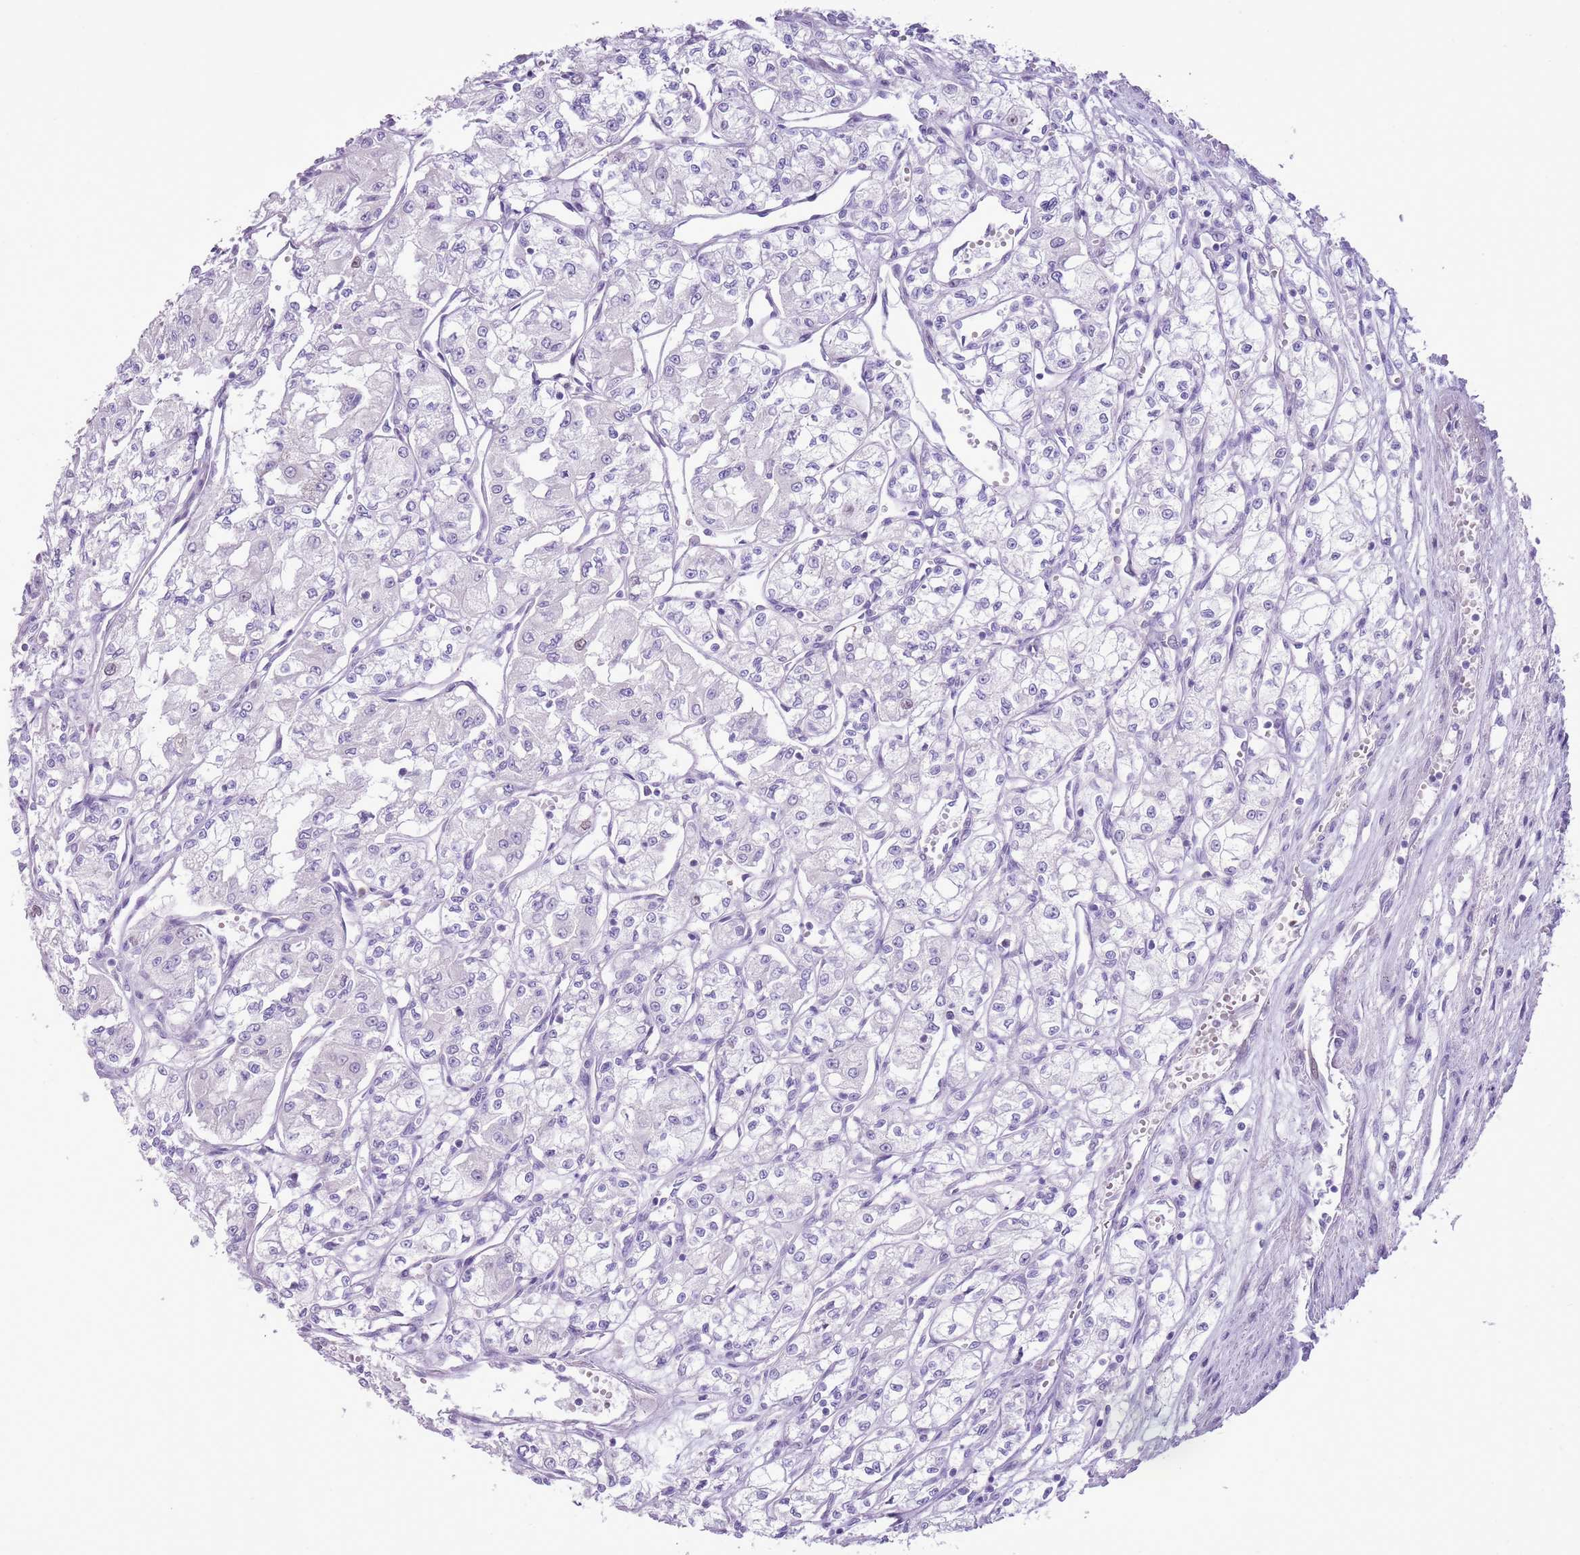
{"staining": {"intensity": "negative", "quantity": "none", "location": "none"}, "tissue": "renal cancer", "cell_type": "Tumor cells", "image_type": "cancer", "snomed": [{"axis": "morphology", "description": "Adenocarcinoma, NOS"}, {"axis": "topography", "description": "Kidney"}], "caption": "Histopathology image shows no significant protein positivity in tumor cells of renal cancer (adenocarcinoma).", "gene": "GMNN", "patient": {"sex": "male", "age": 59}}